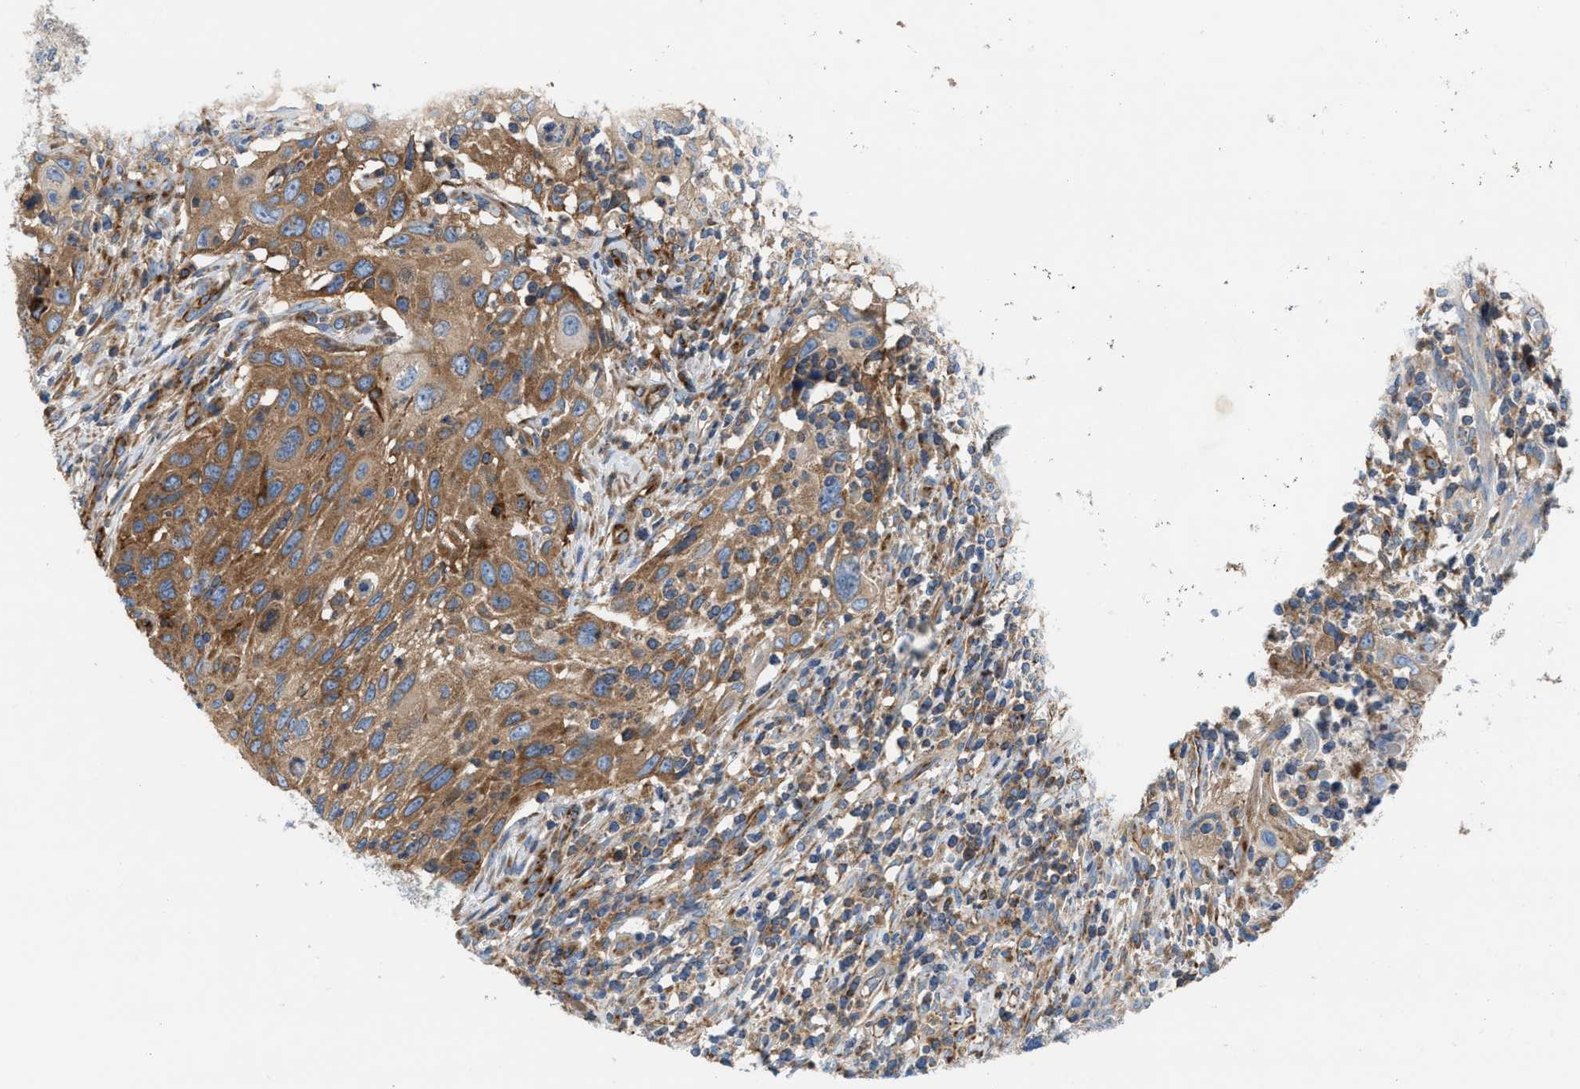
{"staining": {"intensity": "moderate", "quantity": "25%-75%", "location": "cytoplasmic/membranous"}, "tissue": "cervical cancer", "cell_type": "Tumor cells", "image_type": "cancer", "snomed": [{"axis": "morphology", "description": "Squamous cell carcinoma, NOS"}, {"axis": "topography", "description": "Cervix"}], "caption": "The photomicrograph displays immunohistochemical staining of cervical cancer (squamous cell carcinoma). There is moderate cytoplasmic/membranous positivity is present in about 25%-75% of tumor cells.", "gene": "TBC1D15", "patient": {"sex": "female", "age": 70}}